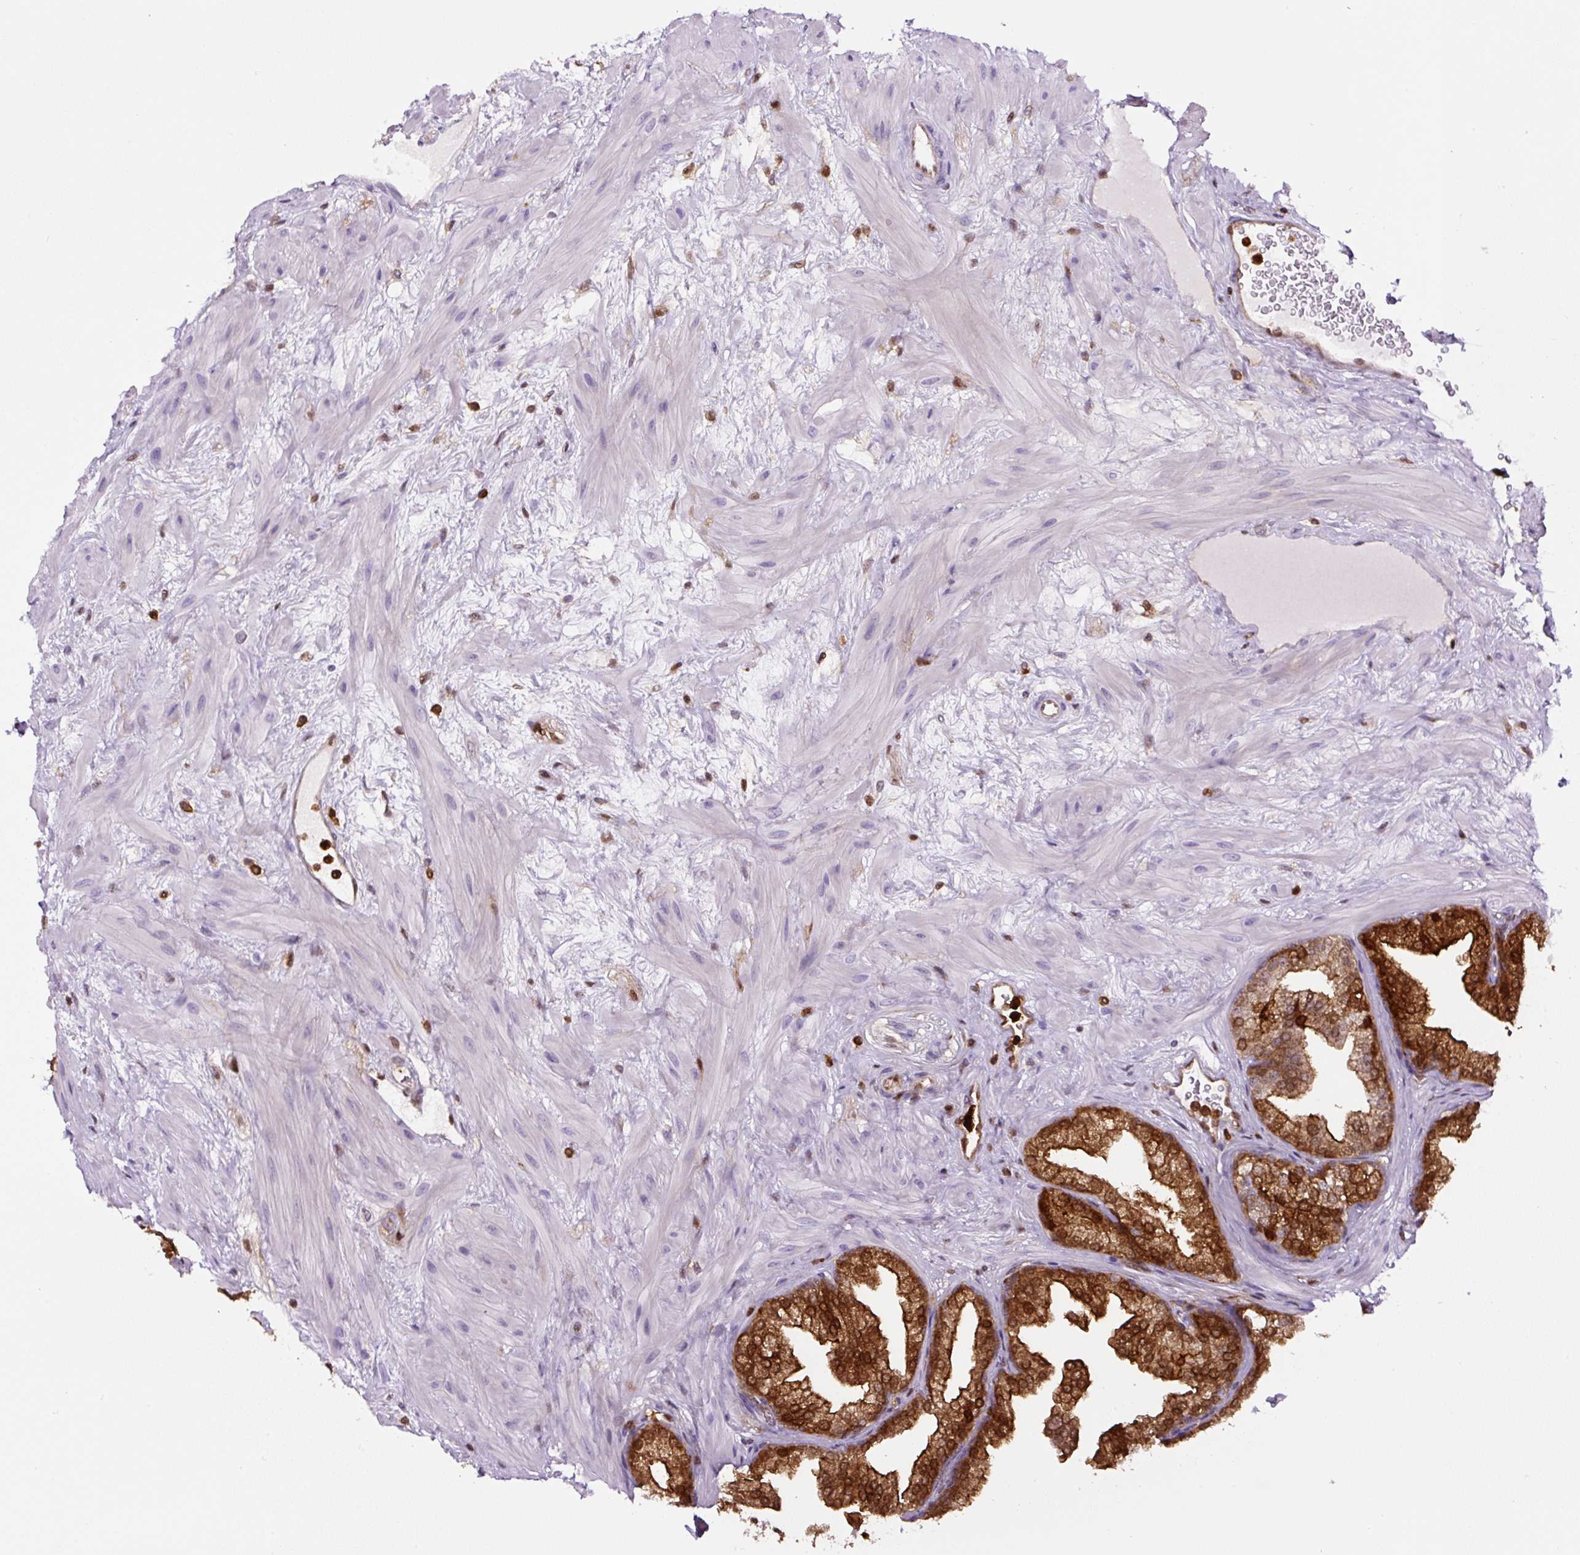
{"staining": {"intensity": "strong", "quantity": ">75%", "location": "cytoplasmic/membranous,nuclear"}, "tissue": "prostate", "cell_type": "Glandular cells", "image_type": "normal", "snomed": [{"axis": "morphology", "description": "Normal tissue, NOS"}, {"axis": "topography", "description": "Prostate"}], "caption": "Immunohistochemical staining of unremarkable prostate displays high levels of strong cytoplasmic/membranous,nuclear expression in approximately >75% of glandular cells. (Brightfield microscopy of DAB IHC at high magnification).", "gene": "ANXA1", "patient": {"sex": "male", "age": 37}}